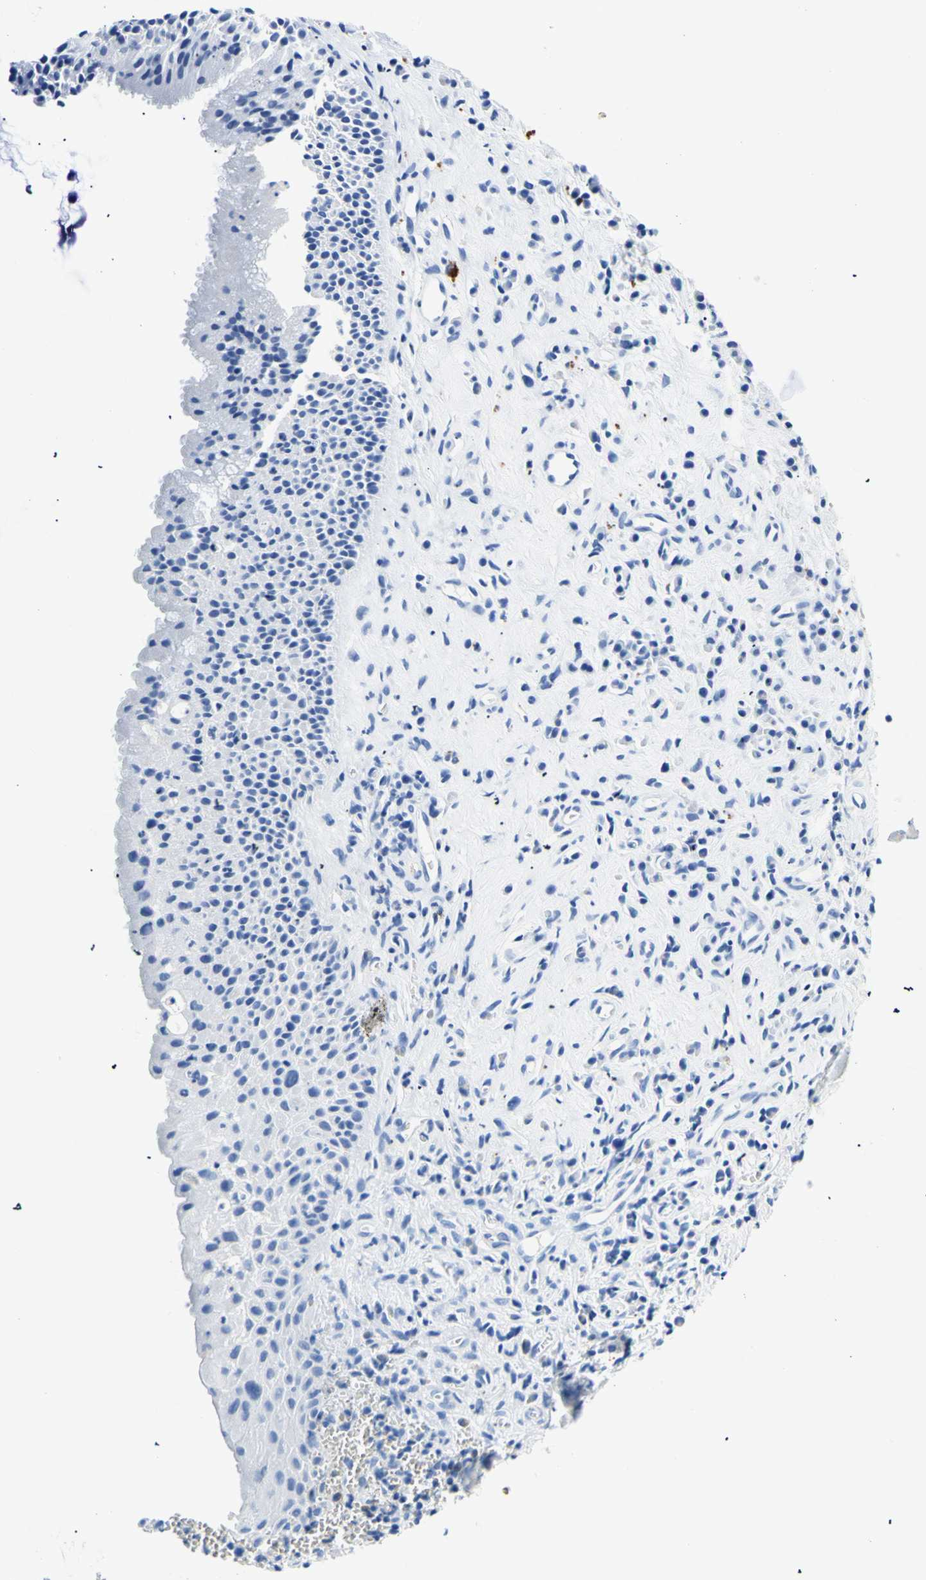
{"staining": {"intensity": "negative", "quantity": "none", "location": "none"}, "tissue": "nasopharynx", "cell_type": "Respiratory epithelial cells", "image_type": "normal", "snomed": [{"axis": "morphology", "description": "Normal tissue, NOS"}, {"axis": "topography", "description": "Nasopharynx"}], "caption": "Micrograph shows no protein expression in respiratory epithelial cells of benign nasopharynx.", "gene": "MYH2", "patient": {"sex": "female", "age": 51}}